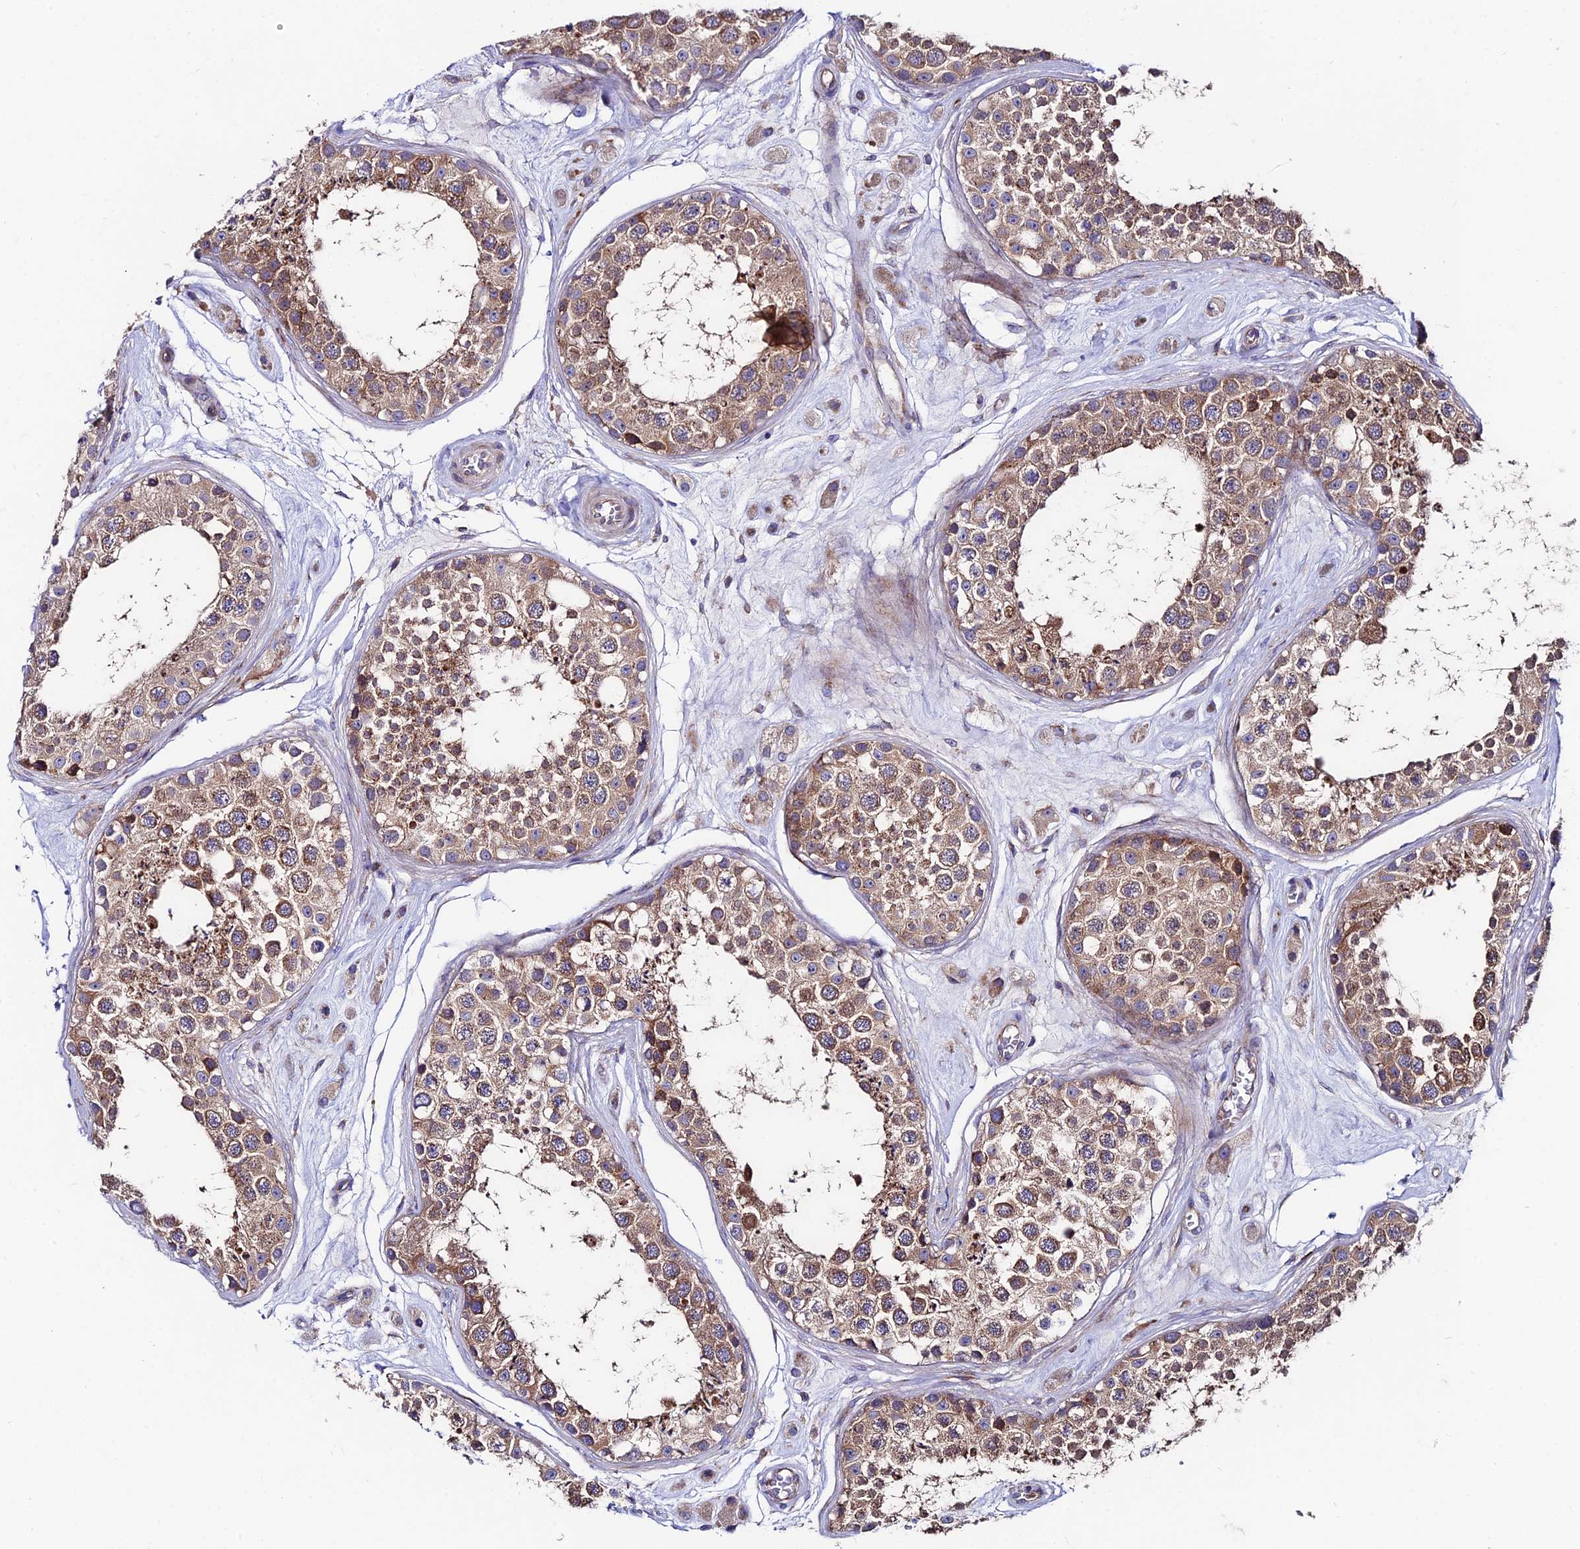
{"staining": {"intensity": "strong", "quantity": ">75%", "location": "cytoplasmic/membranous"}, "tissue": "testis", "cell_type": "Cells in seminiferous ducts", "image_type": "normal", "snomed": [{"axis": "morphology", "description": "Normal tissue, NOS"}, {"axis": "topography", "description": "Testis"}], "caption": "Cells in seminiferous ducts demonstrate high levels of strong cytoplasmic/membranous expression in approximately >75% of cells in unremarkable human testis. (brown staining indicates protein expression, while blue staining denotes nuclei).", "gene": "EIF3K", "patient": {"sex": "male", "age": 25}}